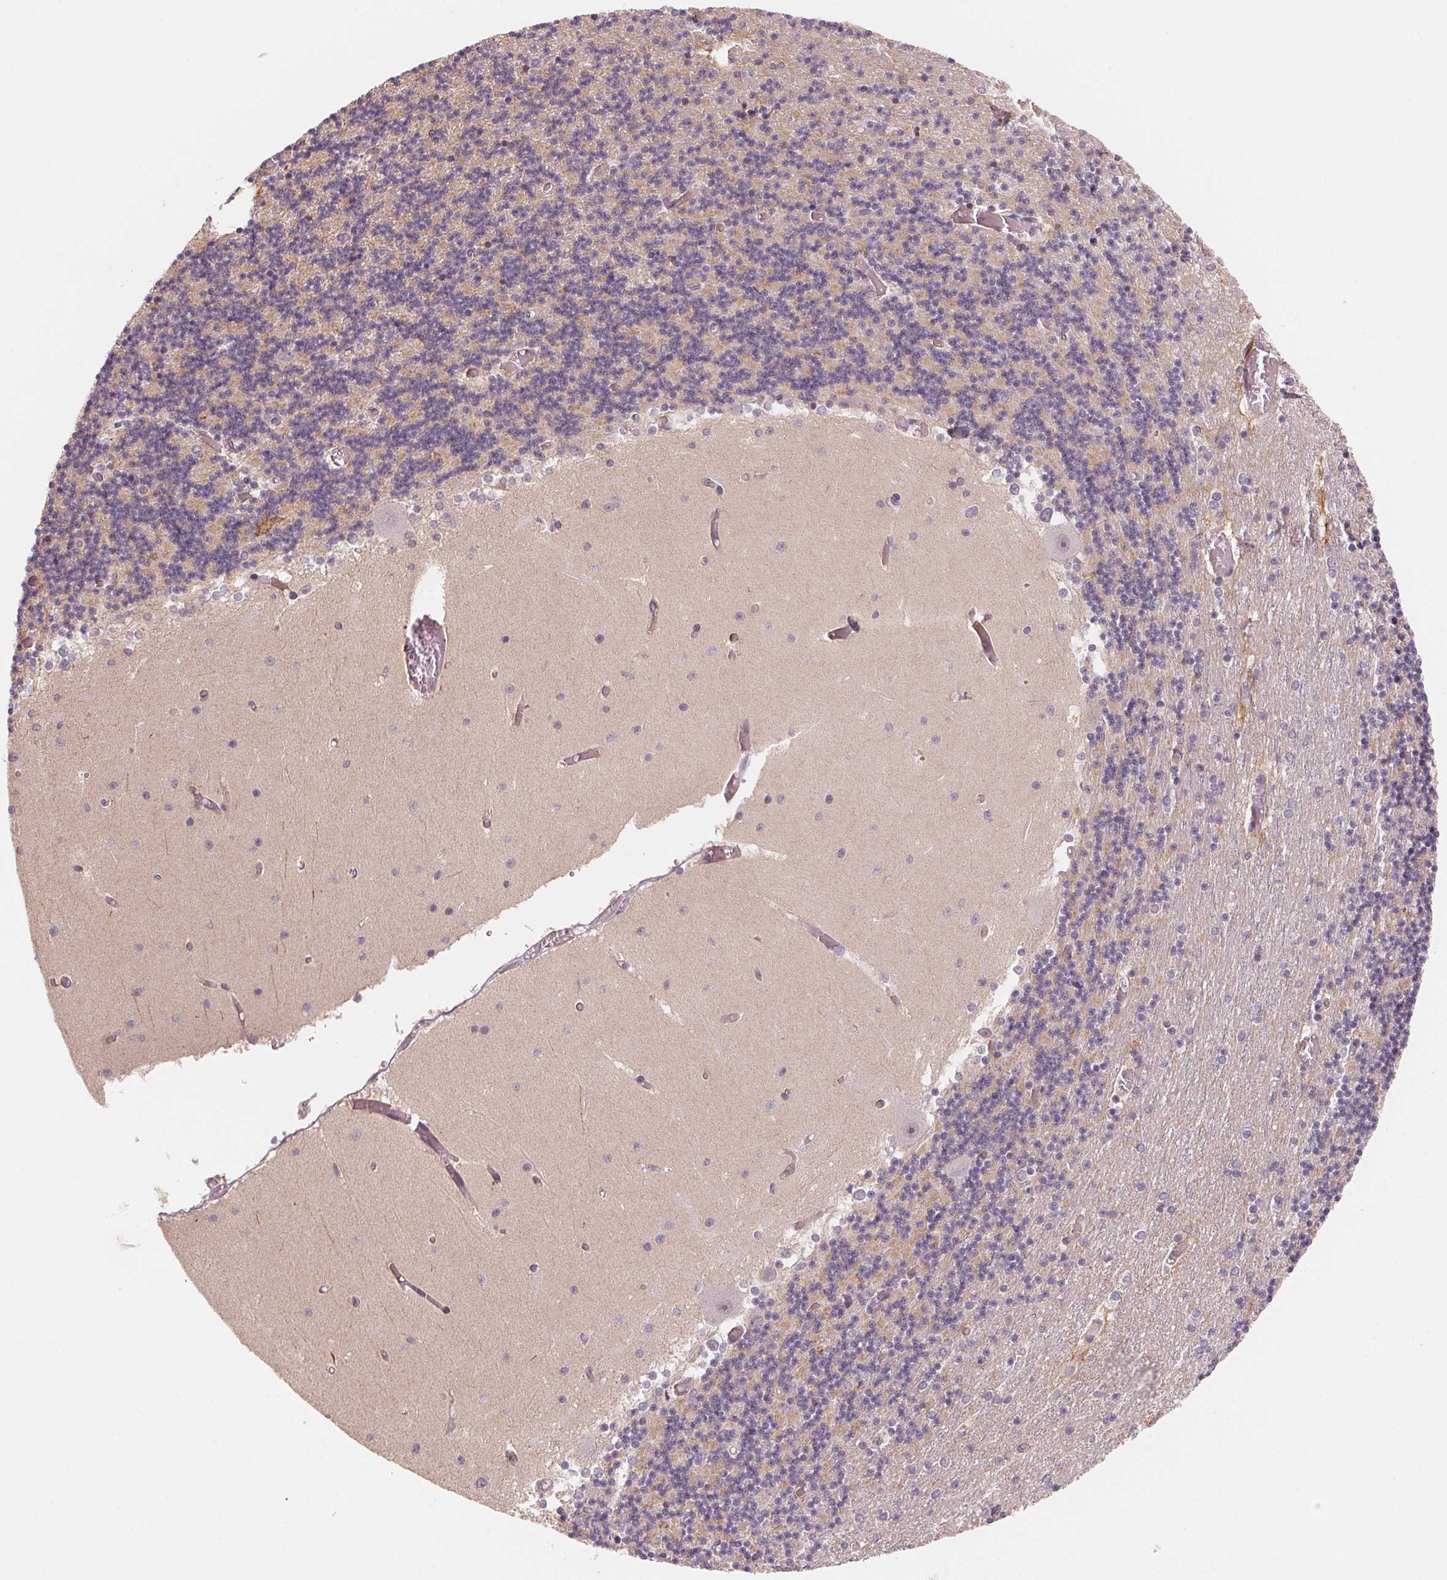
{"staining": {"intensity": "moderate", "quantity": "25%-75%", "location": "cytoplasmic/membranous"}, "tissue": "cerebellum", "cell_type": "Cells in granular layer", "image_type": "normal", "snomed": [{"axis": "morphology", "description": "Normal tissue, NOS"}, {"axis": "topography", "description": "Cerebellum"}], "caption": "Protein expression by immunohistochemistry (IHC) demonstrates moderate cytoplasmic/membranous expression in about 25%-75% of cells in granular layer in benign cerebellum.", "gene": "CCDC112", "patient": {"sex": "female", "age": 28}}